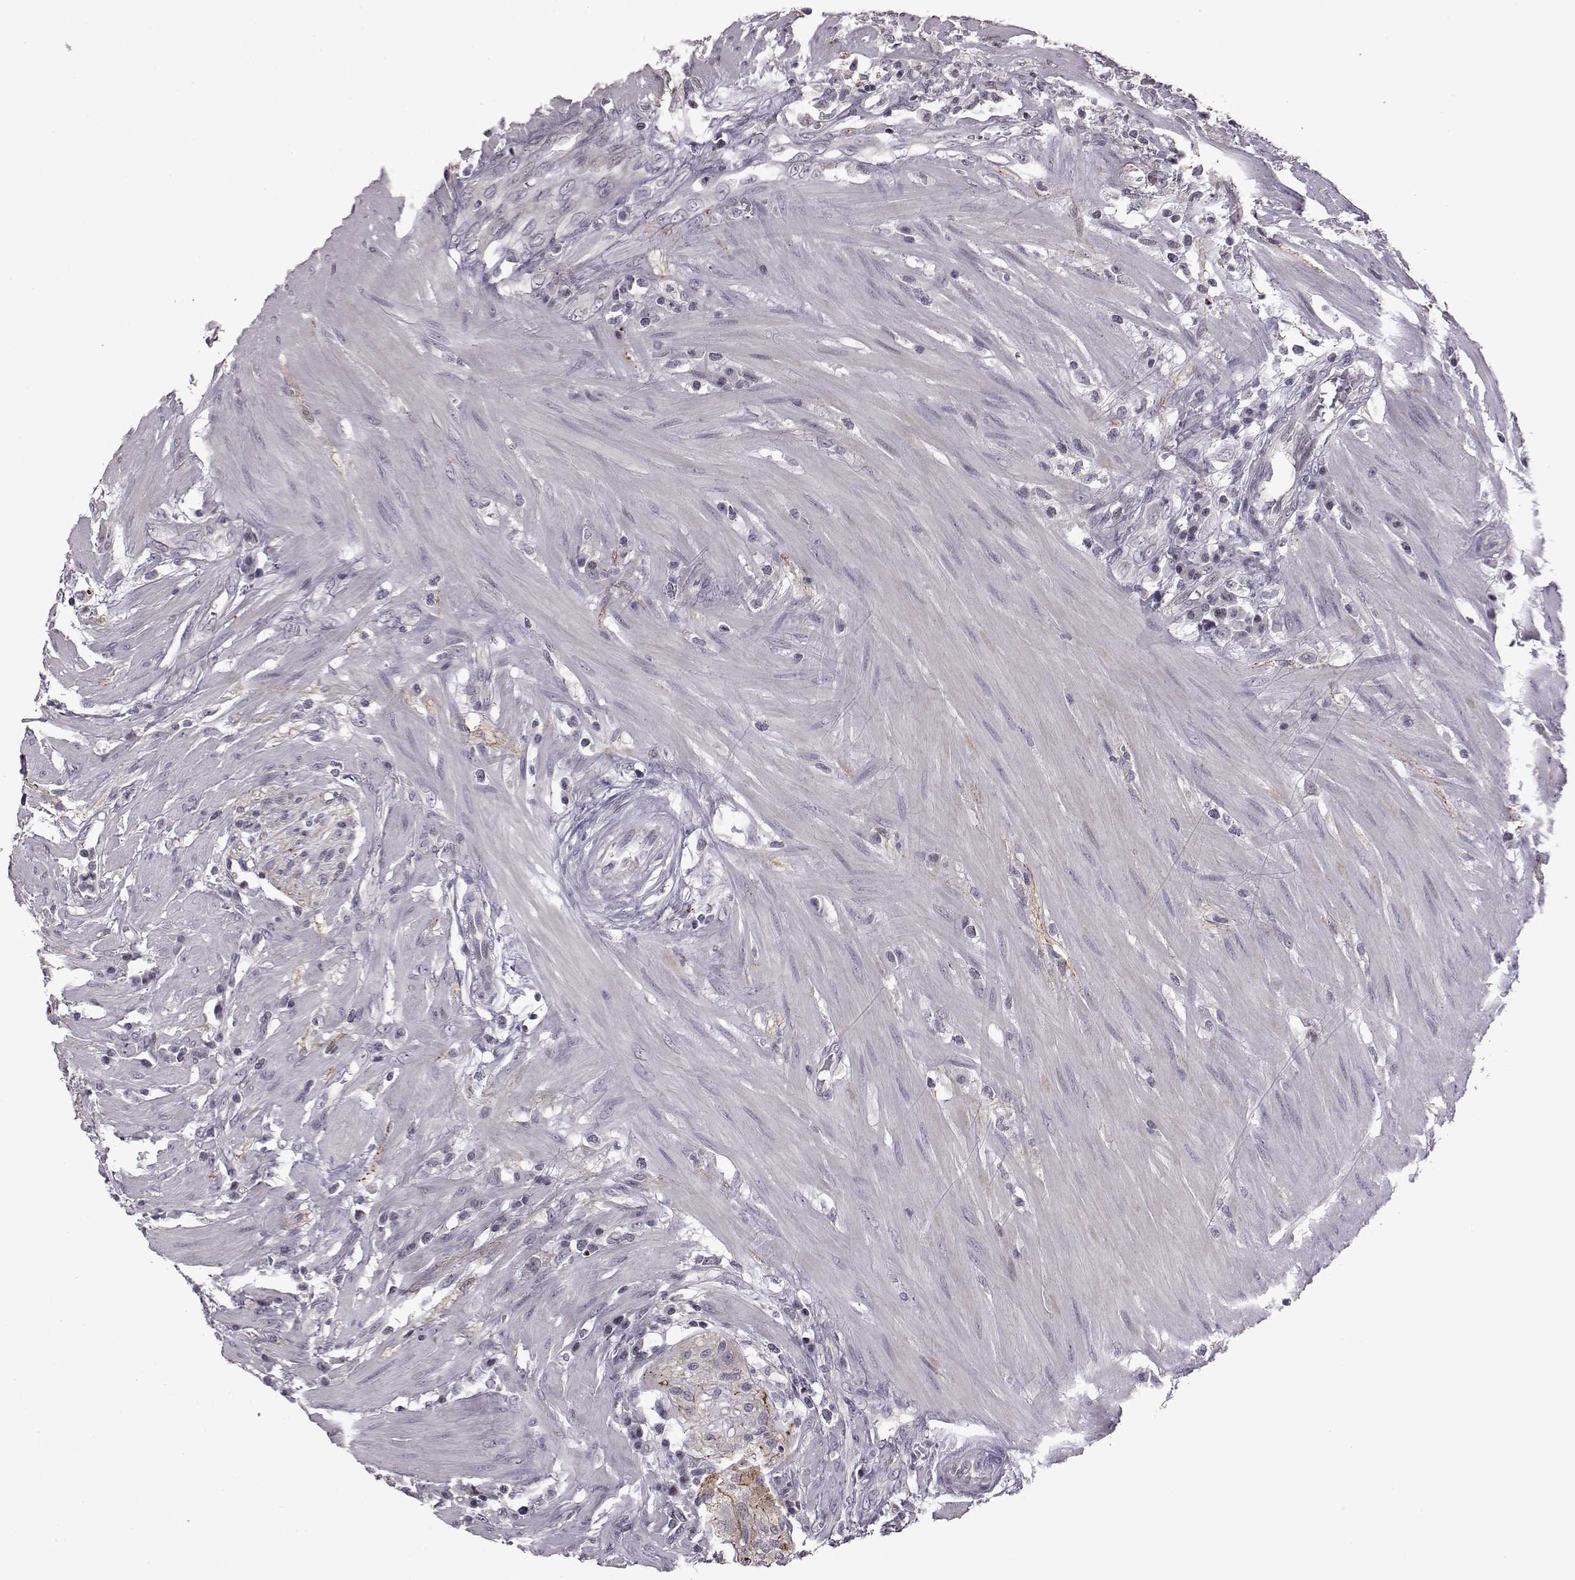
{"staining": {"intensity": "negative", "quantity": "none", "location": "none"}, "tissue": "colorectal cancer", "cell_type": "Tumor cells", "image_type": "cancer", "snomed": [{"axis": "morphology", "description": "Adenocarcinoma, NOS"}, {"axis": "topography", "description": "Colon"}], "caption": "IHC photomicrograph of neoplastic tissue: adenocarcinoma (colorectal) stained with DAB (3,3'-diaminobenzidine) displays no significant protein positivity in tumor cells. The staining was performed using DAB (3,3'-diaminobenzidine) to visualize the protein expression in brown, while the nuclei were stained in blue with hematoxylin (Magnification: 20x).", "gene": "GAL", "patient": {"sex": "male", "age": 57}}